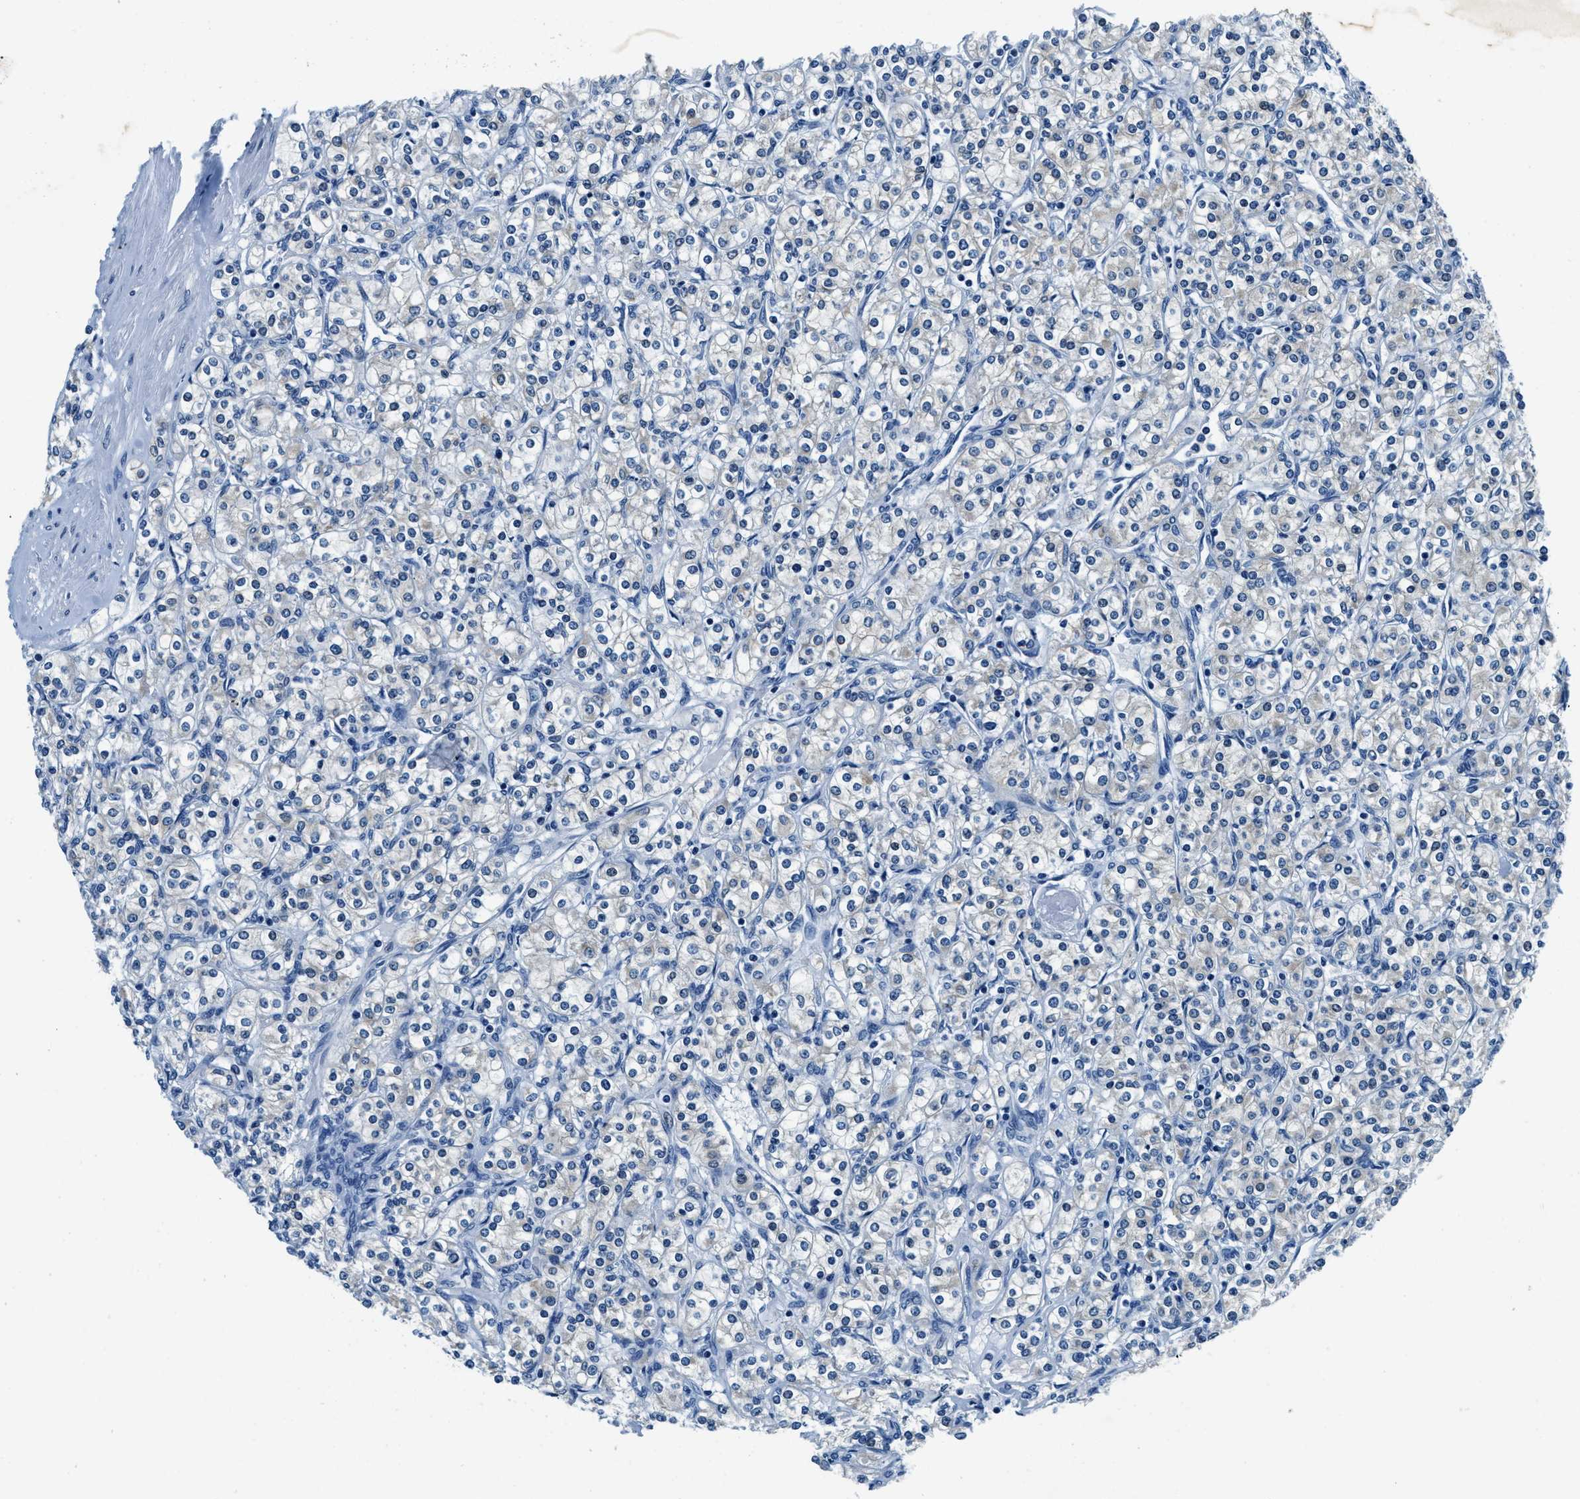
{"staining": {"intensity": "negative", "quantity": "none", "location": "none"}, "tissue": "renal cancer", "cell_type": "Tumor cells", "image_type": "cancer", "snomed": [{"axis": "morphology", "description": "Adenocarcinoma, NOS"}, {"axis": "topography", "description": "Kidney"}], "caption": "DAB (3,3'-diaminobenzidine) immunohistochemical staining of human renal cancer (adenocarcinoma) reveals no significant positivity in tumor cells. (DAB (3,3'-diaminobenzidine) immunohistochemistry with hematoxylin counter stain).", "gene": "UBAC2", "patient": {"sex": "male", "age": 77}}